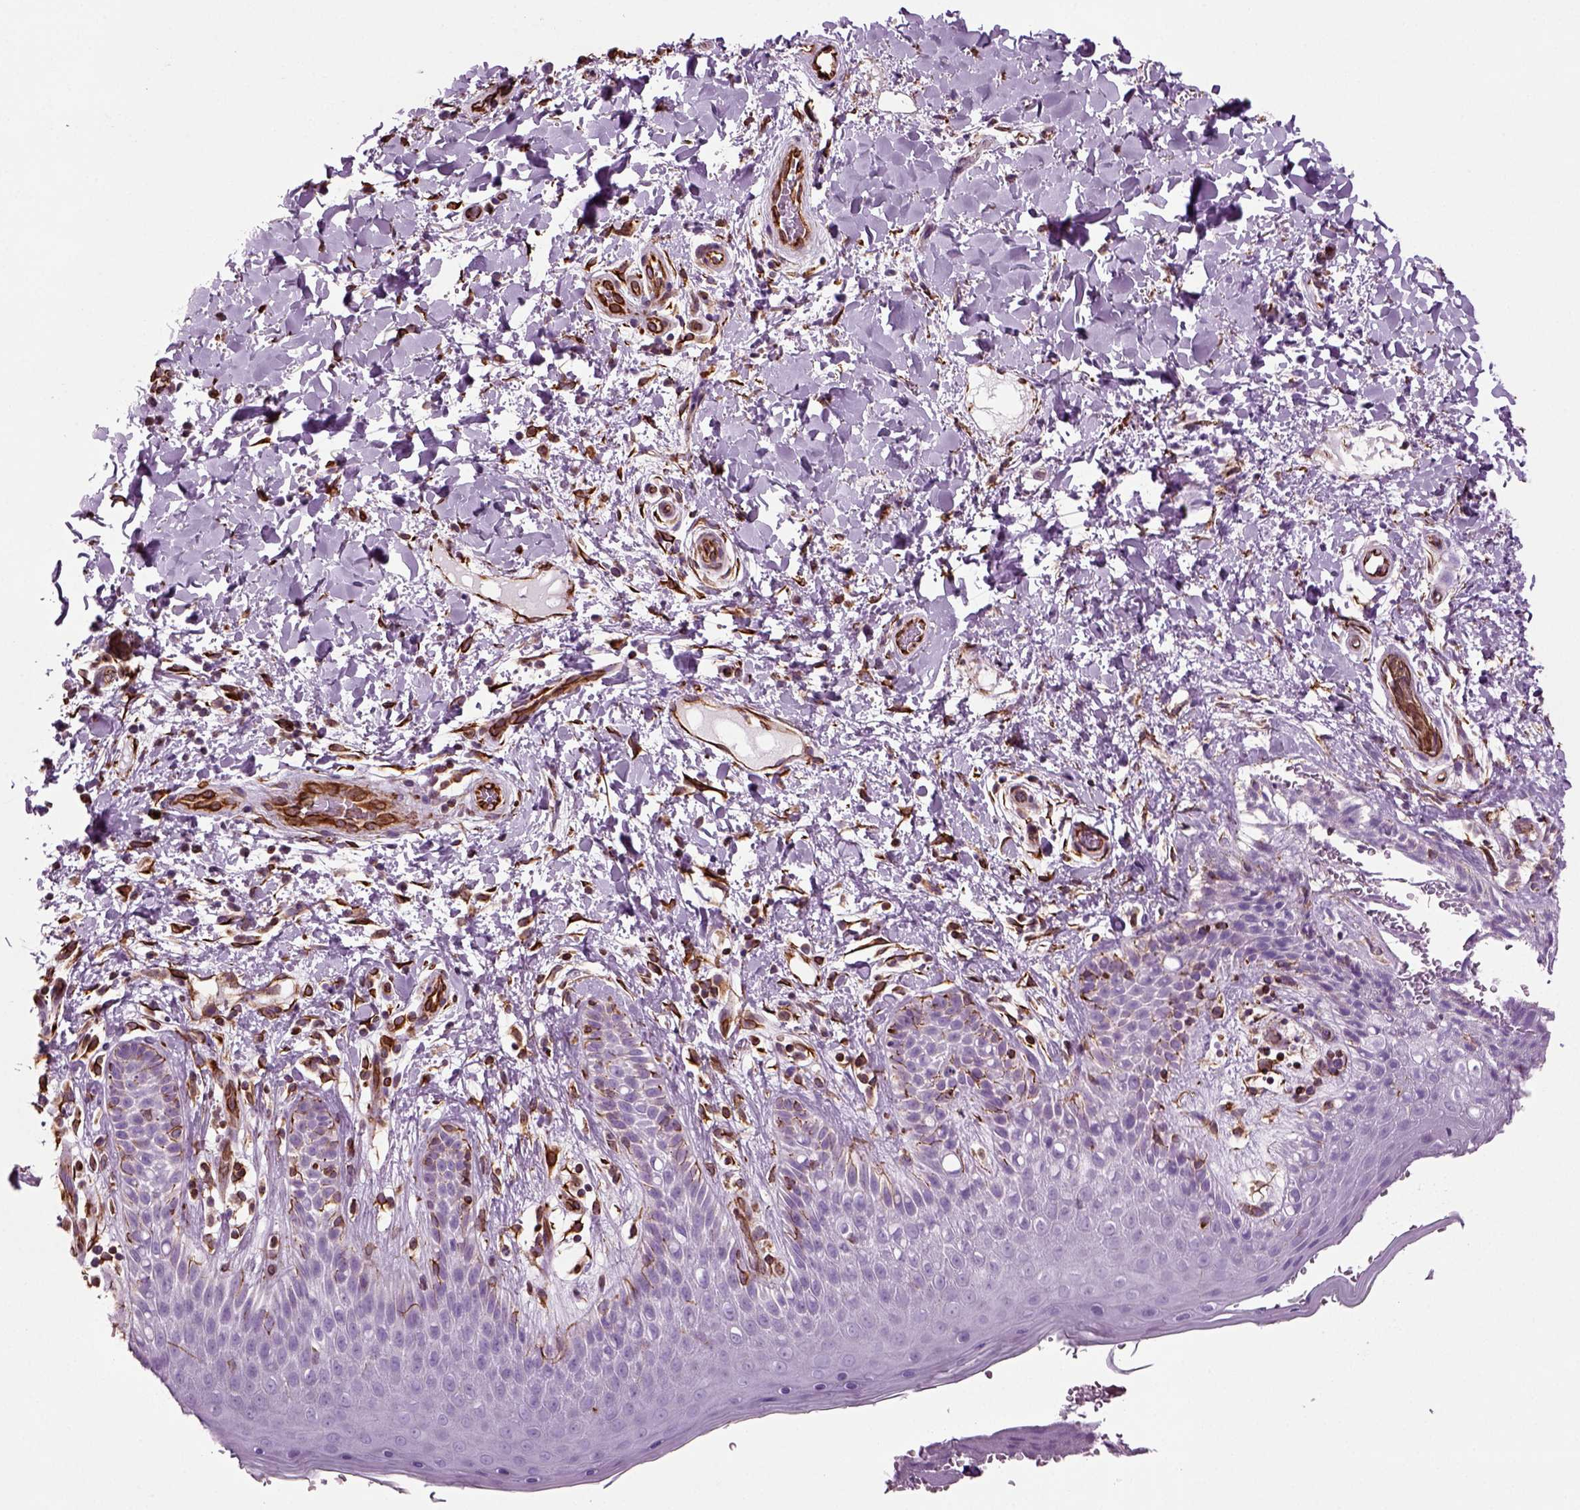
{"staining": {"intensity": "strong", "quantity": "<25%", "location": "cytoplasmic/membranous"}, "tissue": "skin", "cell_type": "Epidermal cells", "image_type": "normal", "snomed": [{"axis": "morphology", "description": "Normal tissue, NOS"}, {"axis": "topography", "description": "Anal"}], "caption": "Immunohistochemistry (IHC) staining of unremarkable skin, which demonstrates medium levels of strong cytoplasmic/membranous staining in approximately <25% of epidermal cells indicating strong cytoplasmic/membranous protein positivity. The staining was performed using DAB (3,3'-diaminobenzidine) (brown) for protein detection and nuclei were counterstained in hematoxylin (blue).", "gene": "ACER3", "patient": {"sex": "male", "age": 36}}